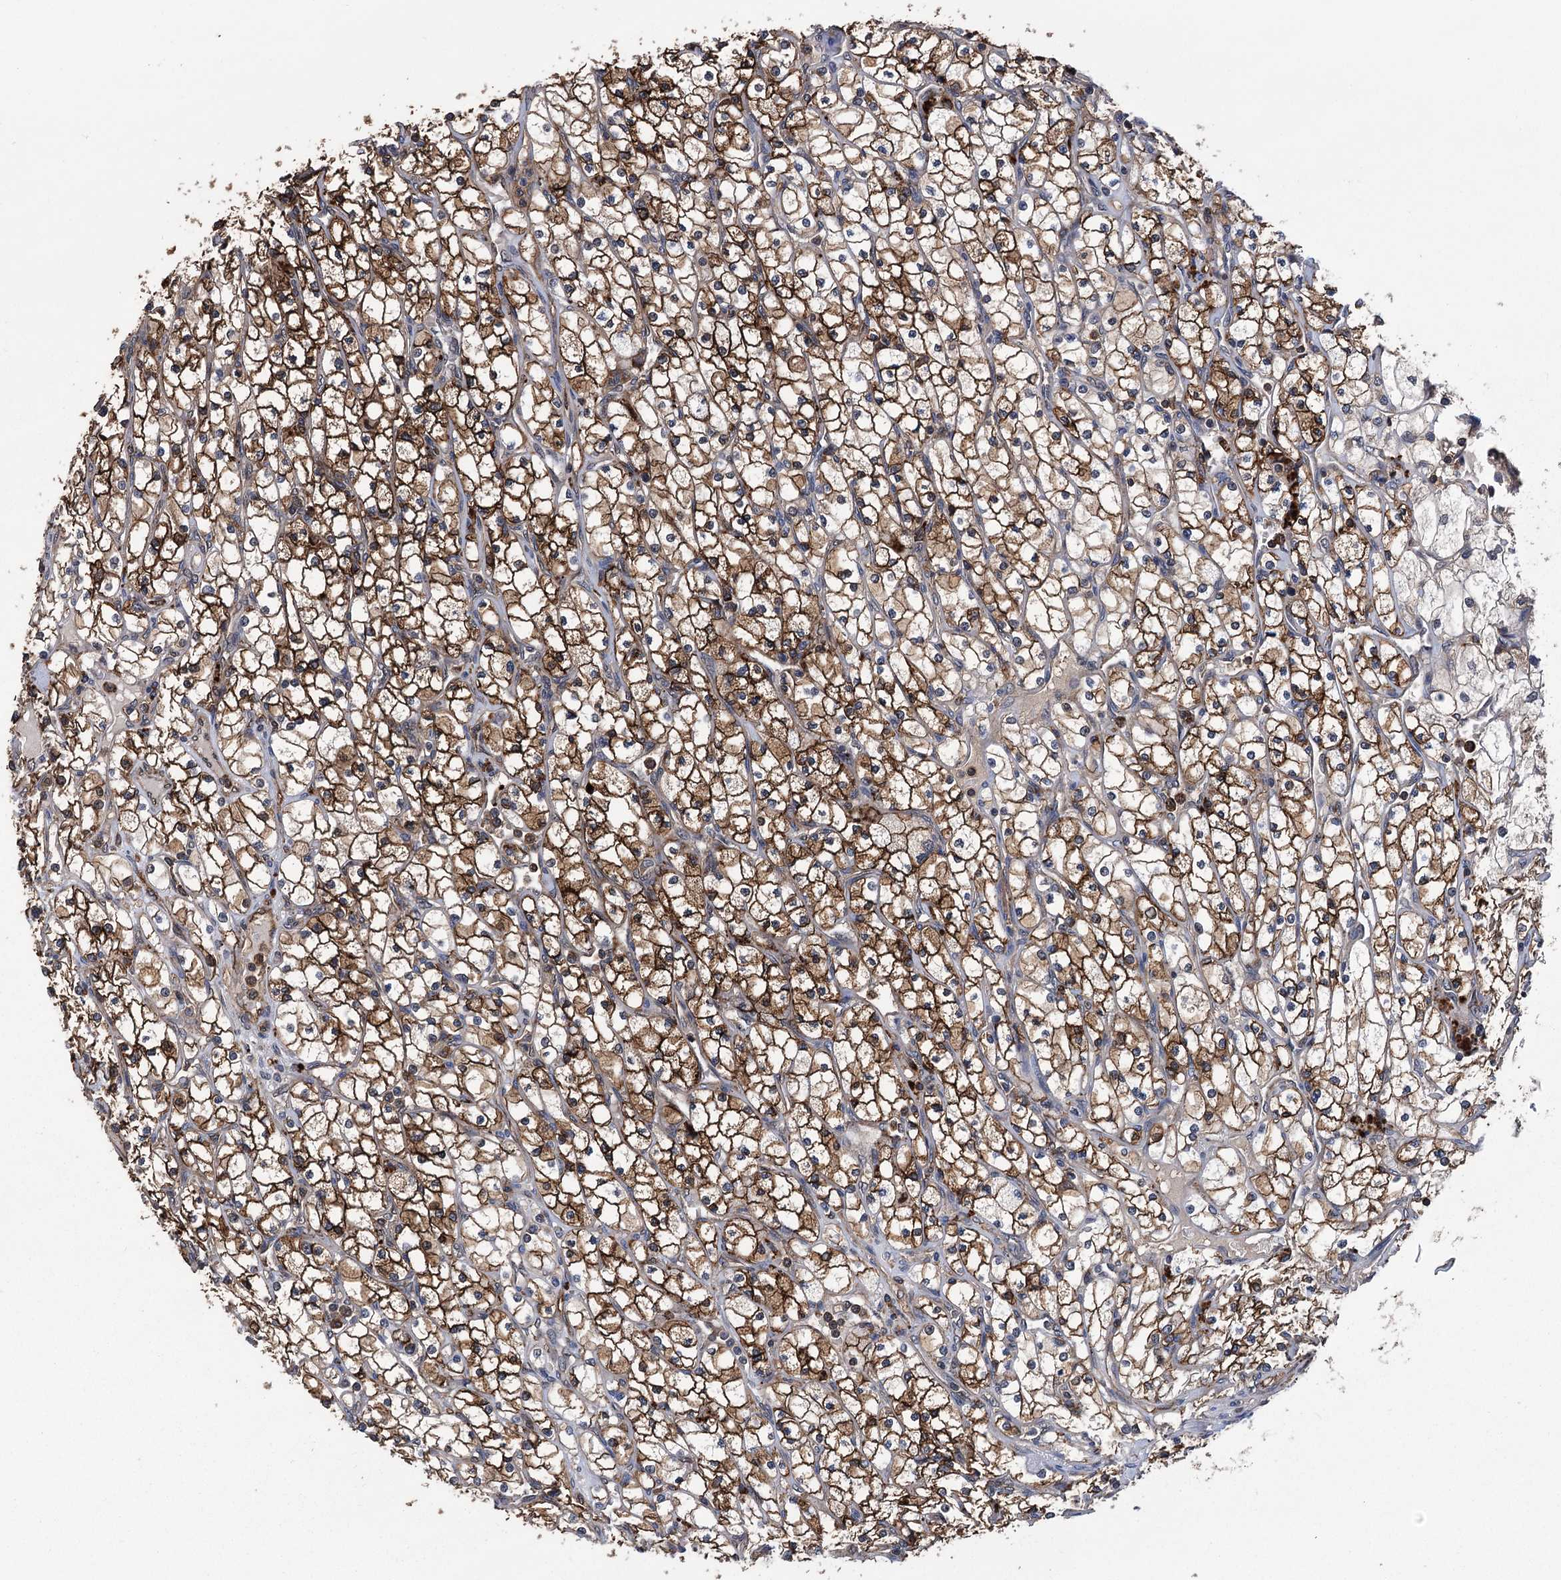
{"staining": {"intensity": "moderate", "quantity": ">75%", "location": "cytoplasmic/membranous"}, "tissue": "renal cancer", "cell_type": "Tumor cells", "image_type": "cancer", "snomed": [{"axis": "morphology", "description": "Adenocarcinoma, NOS"}, {"axis": "topography", "description": "Kidney"}], "caption": "A brown stain highlights moderate cytoplasmic/membranous expression of a protein in human renal cancer tumor cells. (DAB IHC, brown staining for protein, blue staining for nuclei).", "gene": "DPP3", "patient": {"sex": "male", "age": 80}}